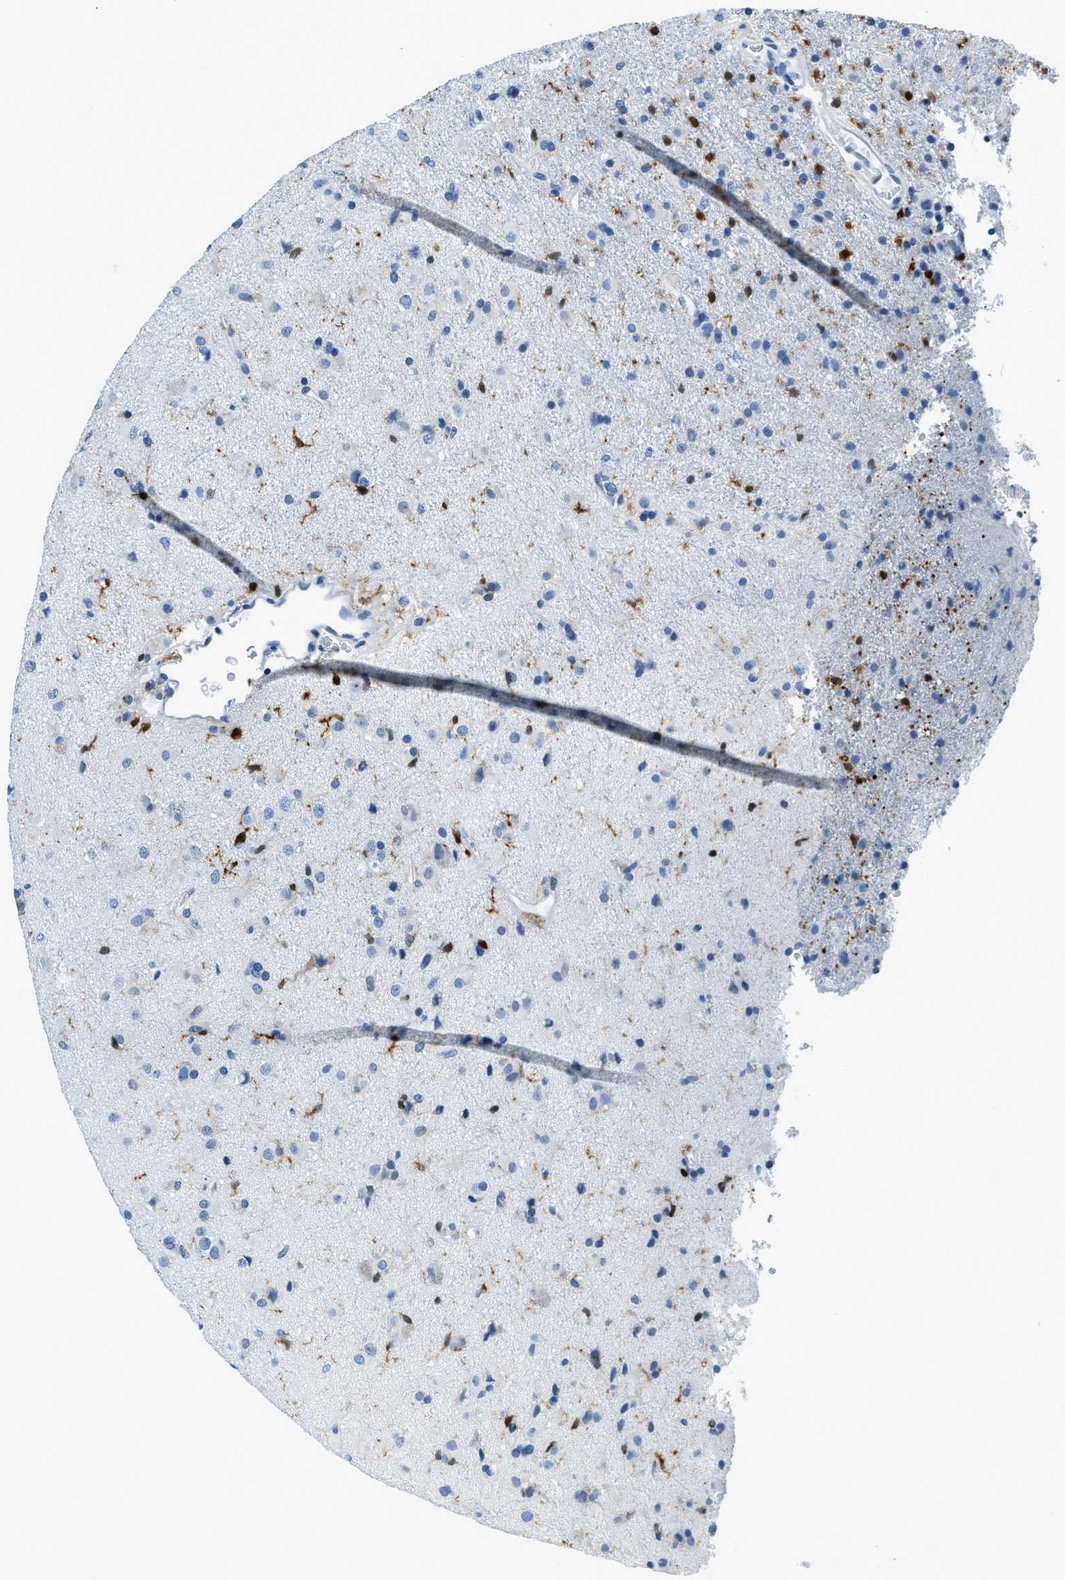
{"staining": {"intensity": "negative", "quantity": "none", "location": "none"}, "tissue": "glioma", "cell_type": "Tumor cells", "image_type": "cancer", "snomed": [{"axis": "morphology", "description": "Glioma, malignant, Low grade"}, {"axis": "topography", "description": "Brain"}], "caption": "An immunohistochemistry histopathology image of glioma is shown. There is no staining in tumor cells of glioma.", "gene": "CAPG", "patient": {"sex": "male", "age": 65}}